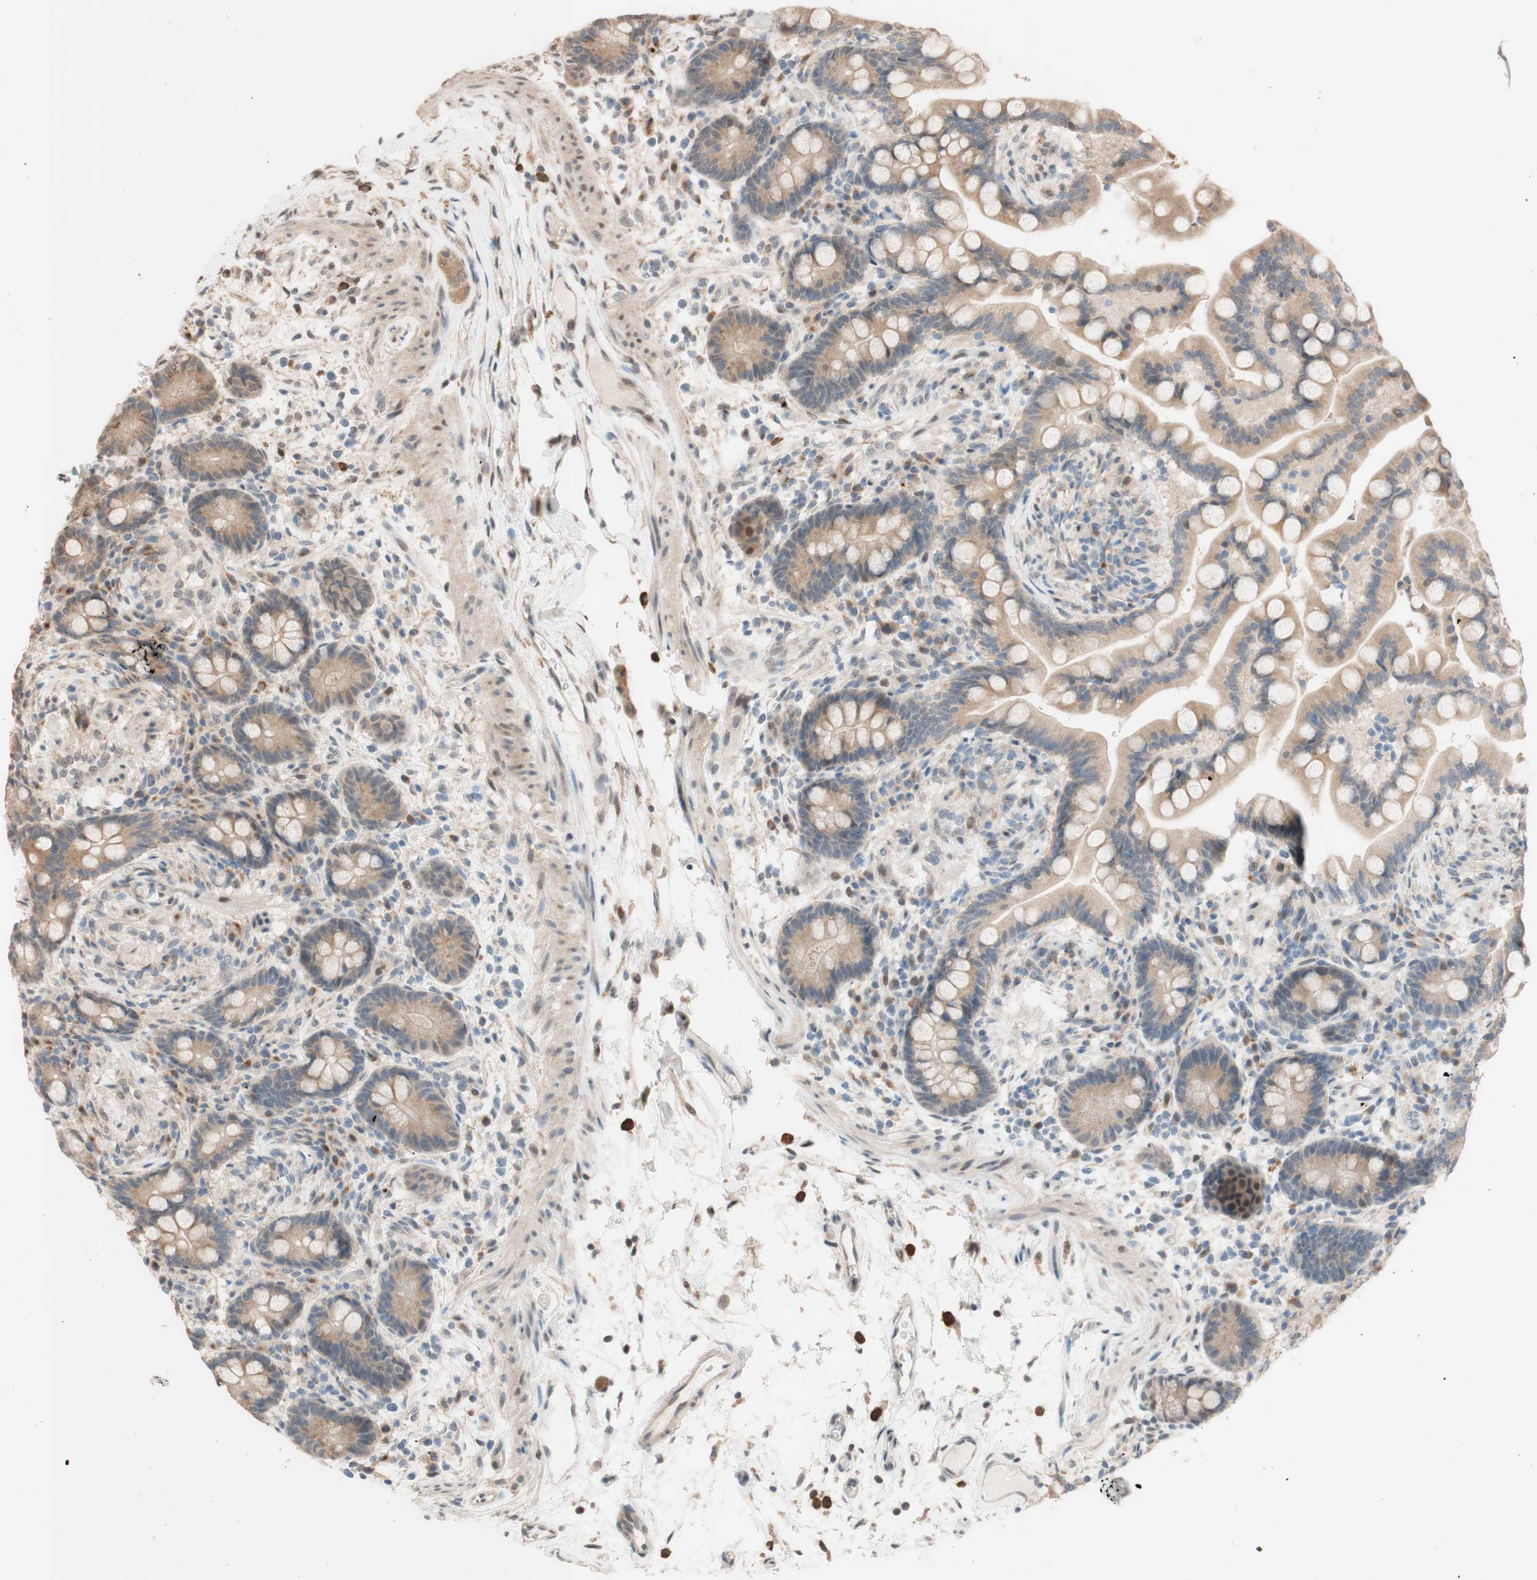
{"staining": {"intensity": "weak", "quantity": ">75%", "location": "cytoplasmic/membranous"}, "tissue": "colon", "cell_type": "Endothelial cells", "image_type": "normal", "snomed": [{"axis": "morphology", "description": "Normal tissue, NOS"}, {"axis": "topography", "description": "Colon"}], "caption": "Protein expression analysis of unremarkable human colon reveals weak cytoplasmic/membranous staining in about >75% of endothelial cells.", "gene": "CCNC", "patient": {"sex": "male", "age": 73}}